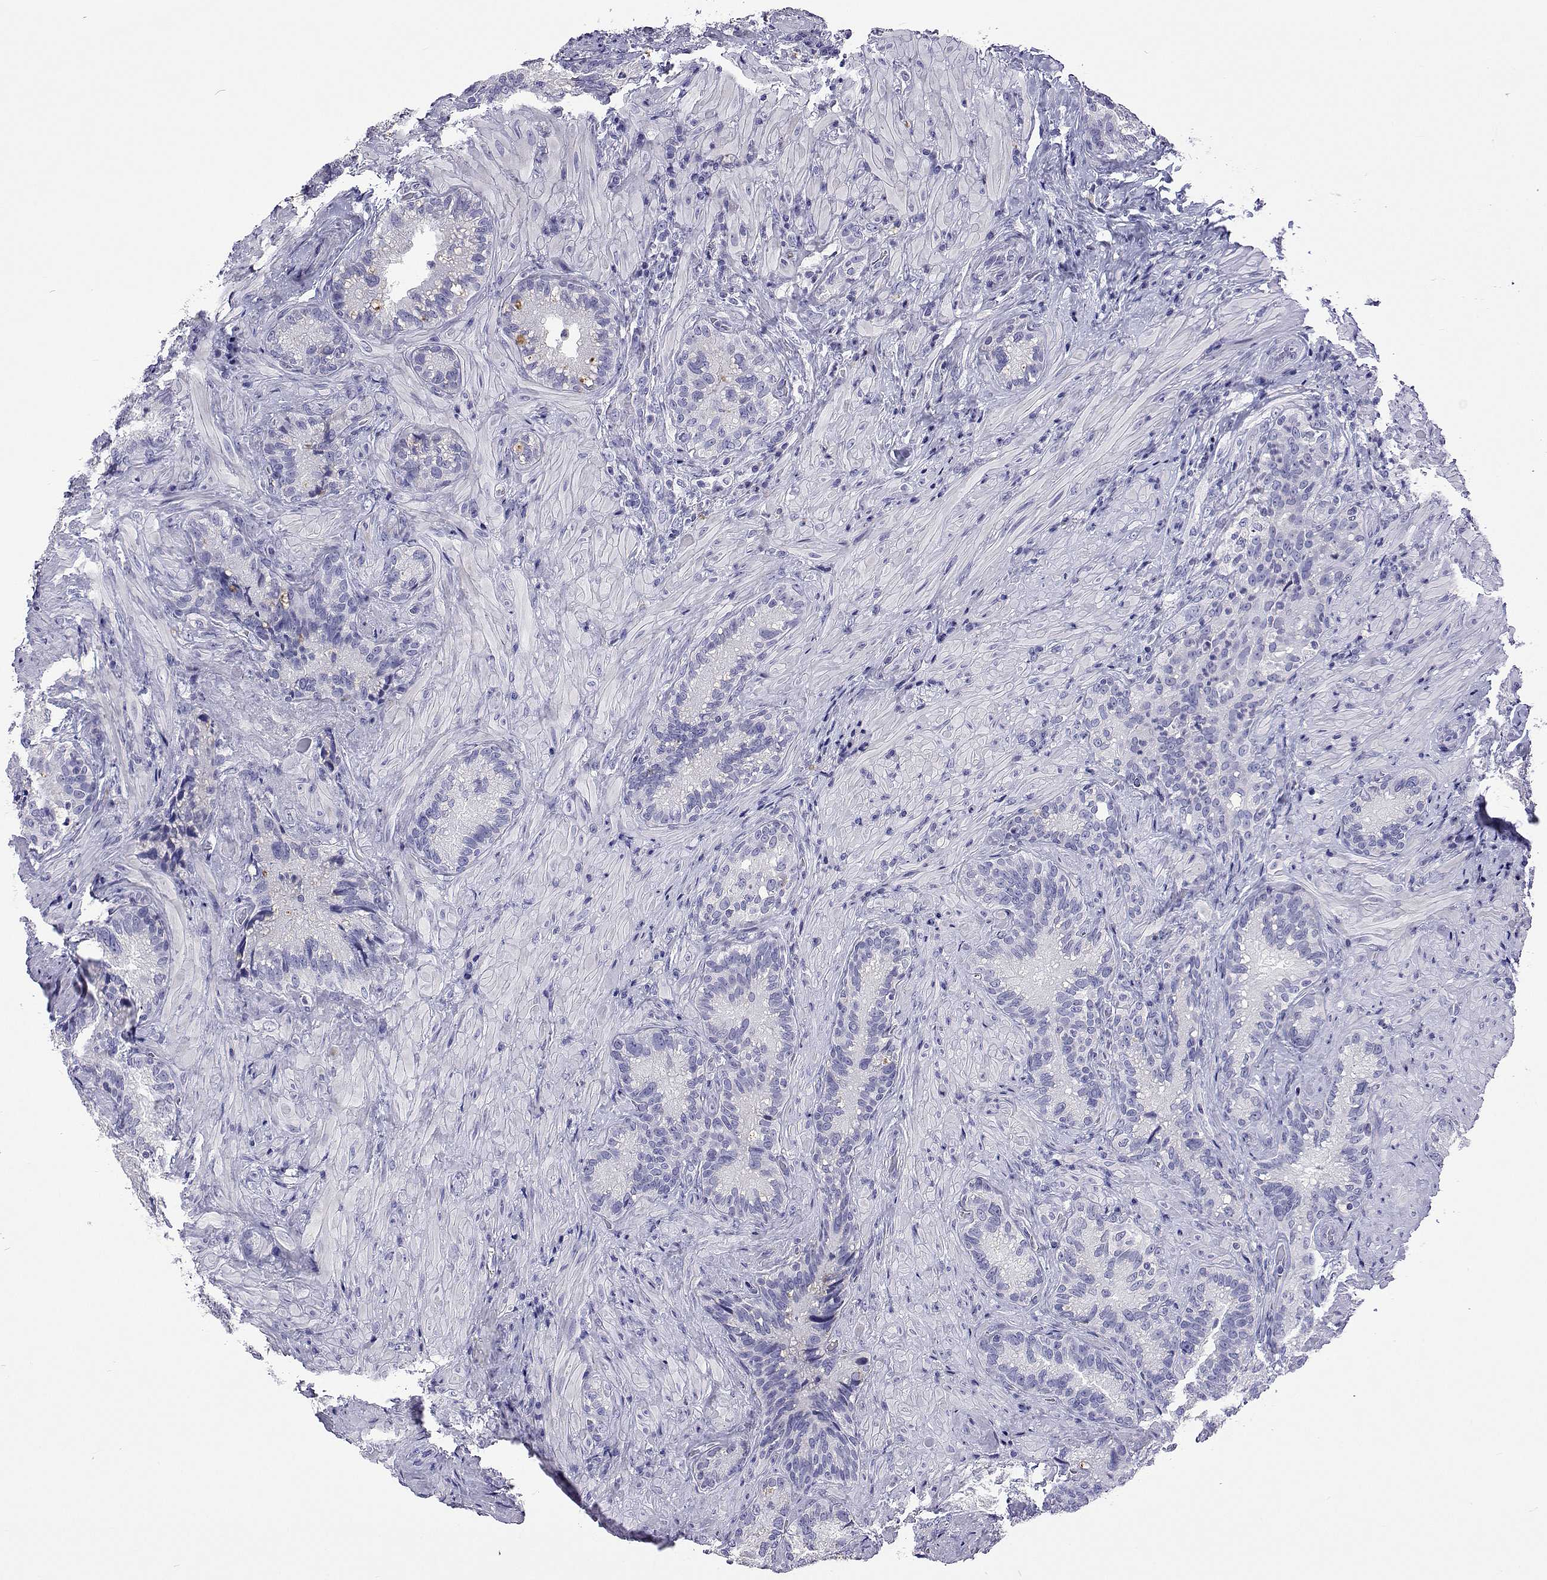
{"staining": {"intensity": "negative", "quantity": "none", "location": "none"}, "tissue": "seminal vesicle", "cell_type": "Glandular cells", "image_type": "normal", "snomed": [{"axis": "morphology", "description": "Normal tissue, NOS"}, {"axis": "topography", "description": "Seminal veicle"}], "caption": "Glandular cells show no significant protein expression in benign seminal vesicle. Nuclei are stained in blue.", "gene": "UMODL1", "patient": {"sex": "male", "age": 68}}